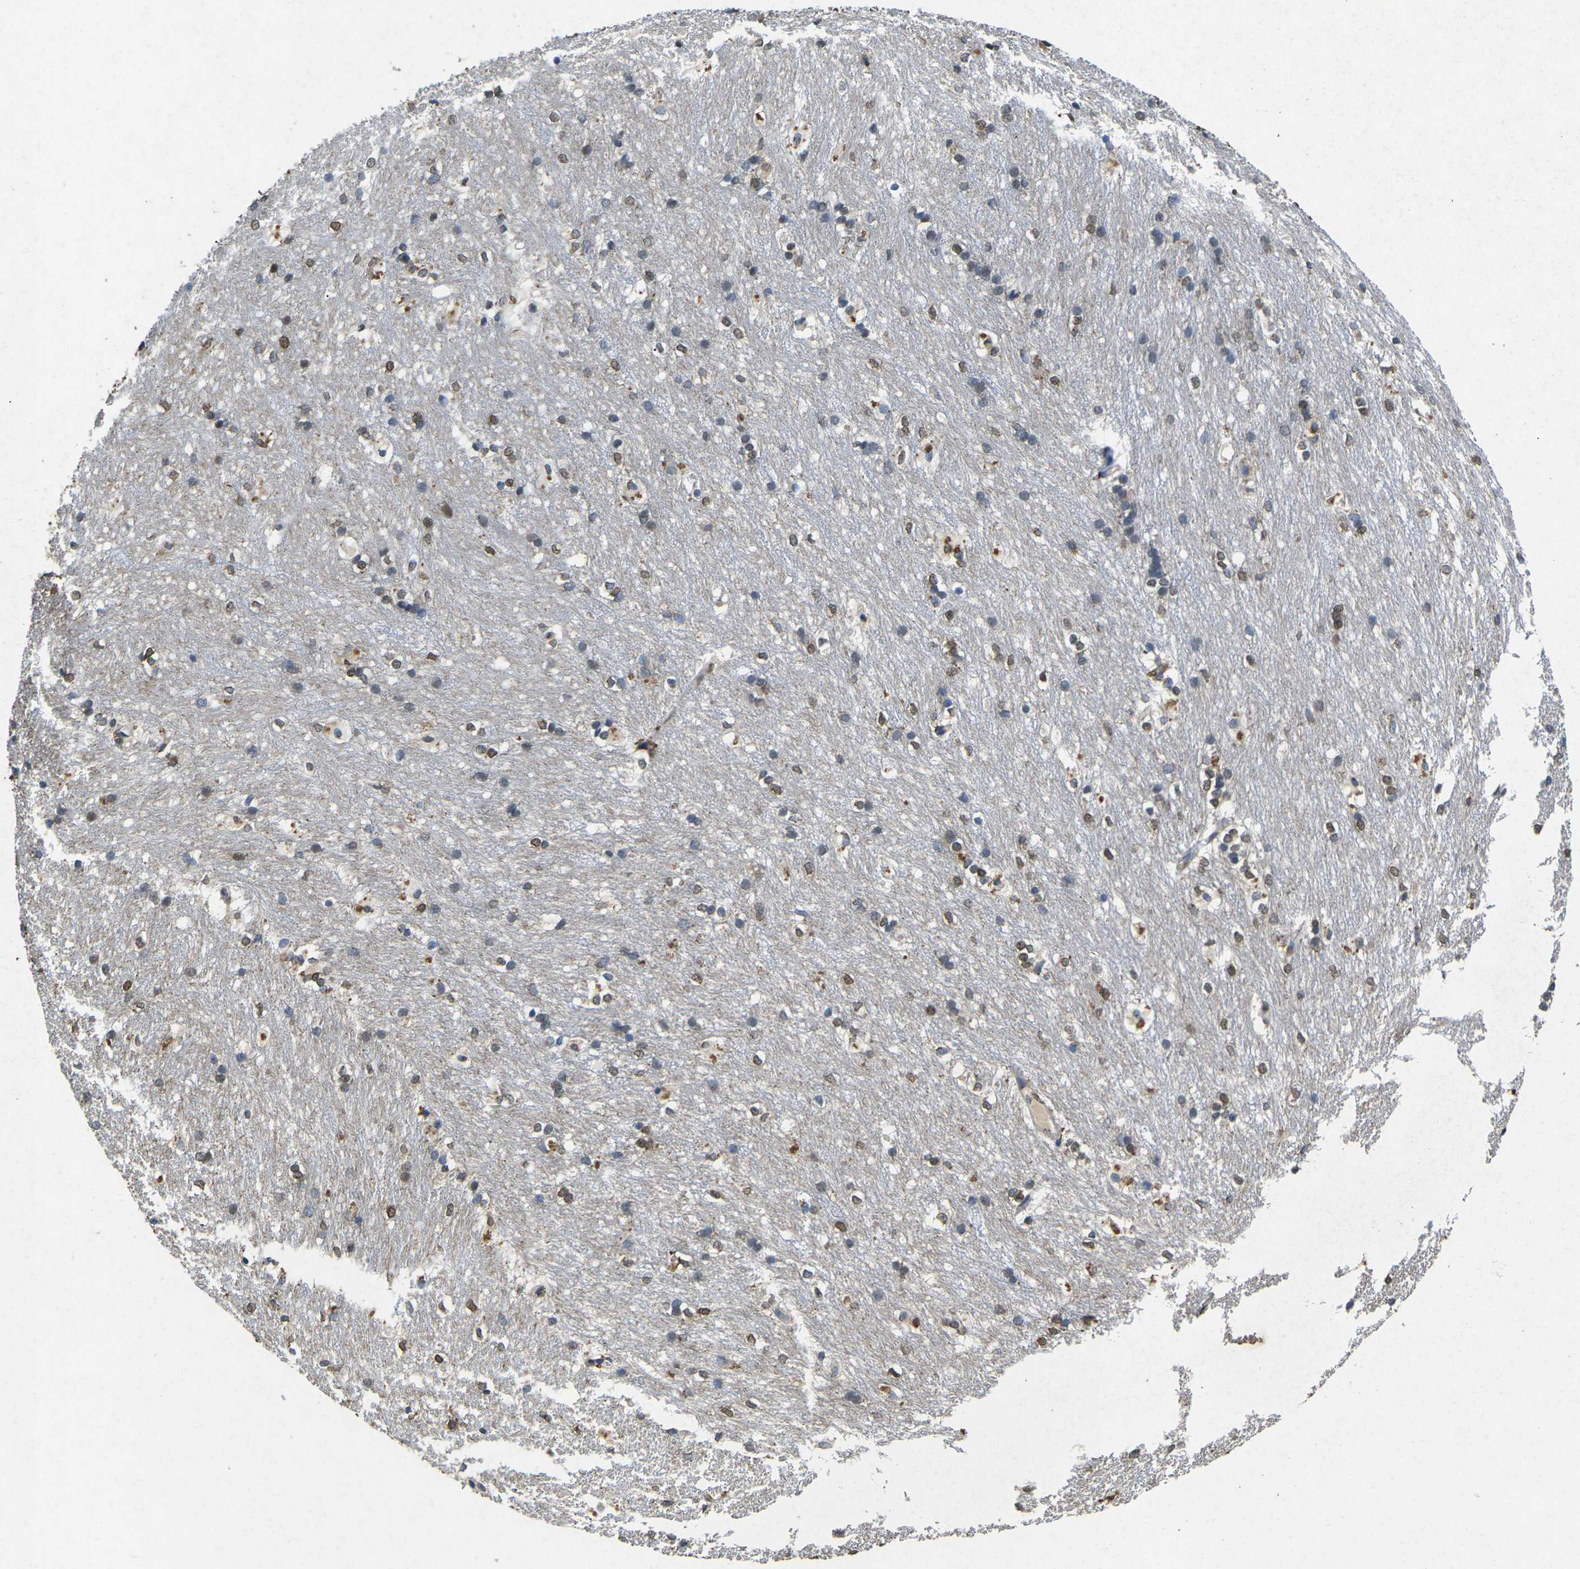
{"staining": {"intensity": "weak", "quantity": "<25%", "location": "cytoplasmic/membranous"}, "tissue": "caudate", "cell_type": "Glial cells", "image_type": "normal", "snomed": [{"axis": "morphology", "description": "Normal tissue, NOS"}, {"axis": "topography", "description": "Lateral ventricle wall"}], "caption": "This image is of benign caudate stained with immunohistochemistry (IHC) to label a protein in brown with the nuclei are counter-stained blue. There is no expression in glial cells.", "gene": "SCNN1B", "patient": {"sex": "female", "age": 19}}